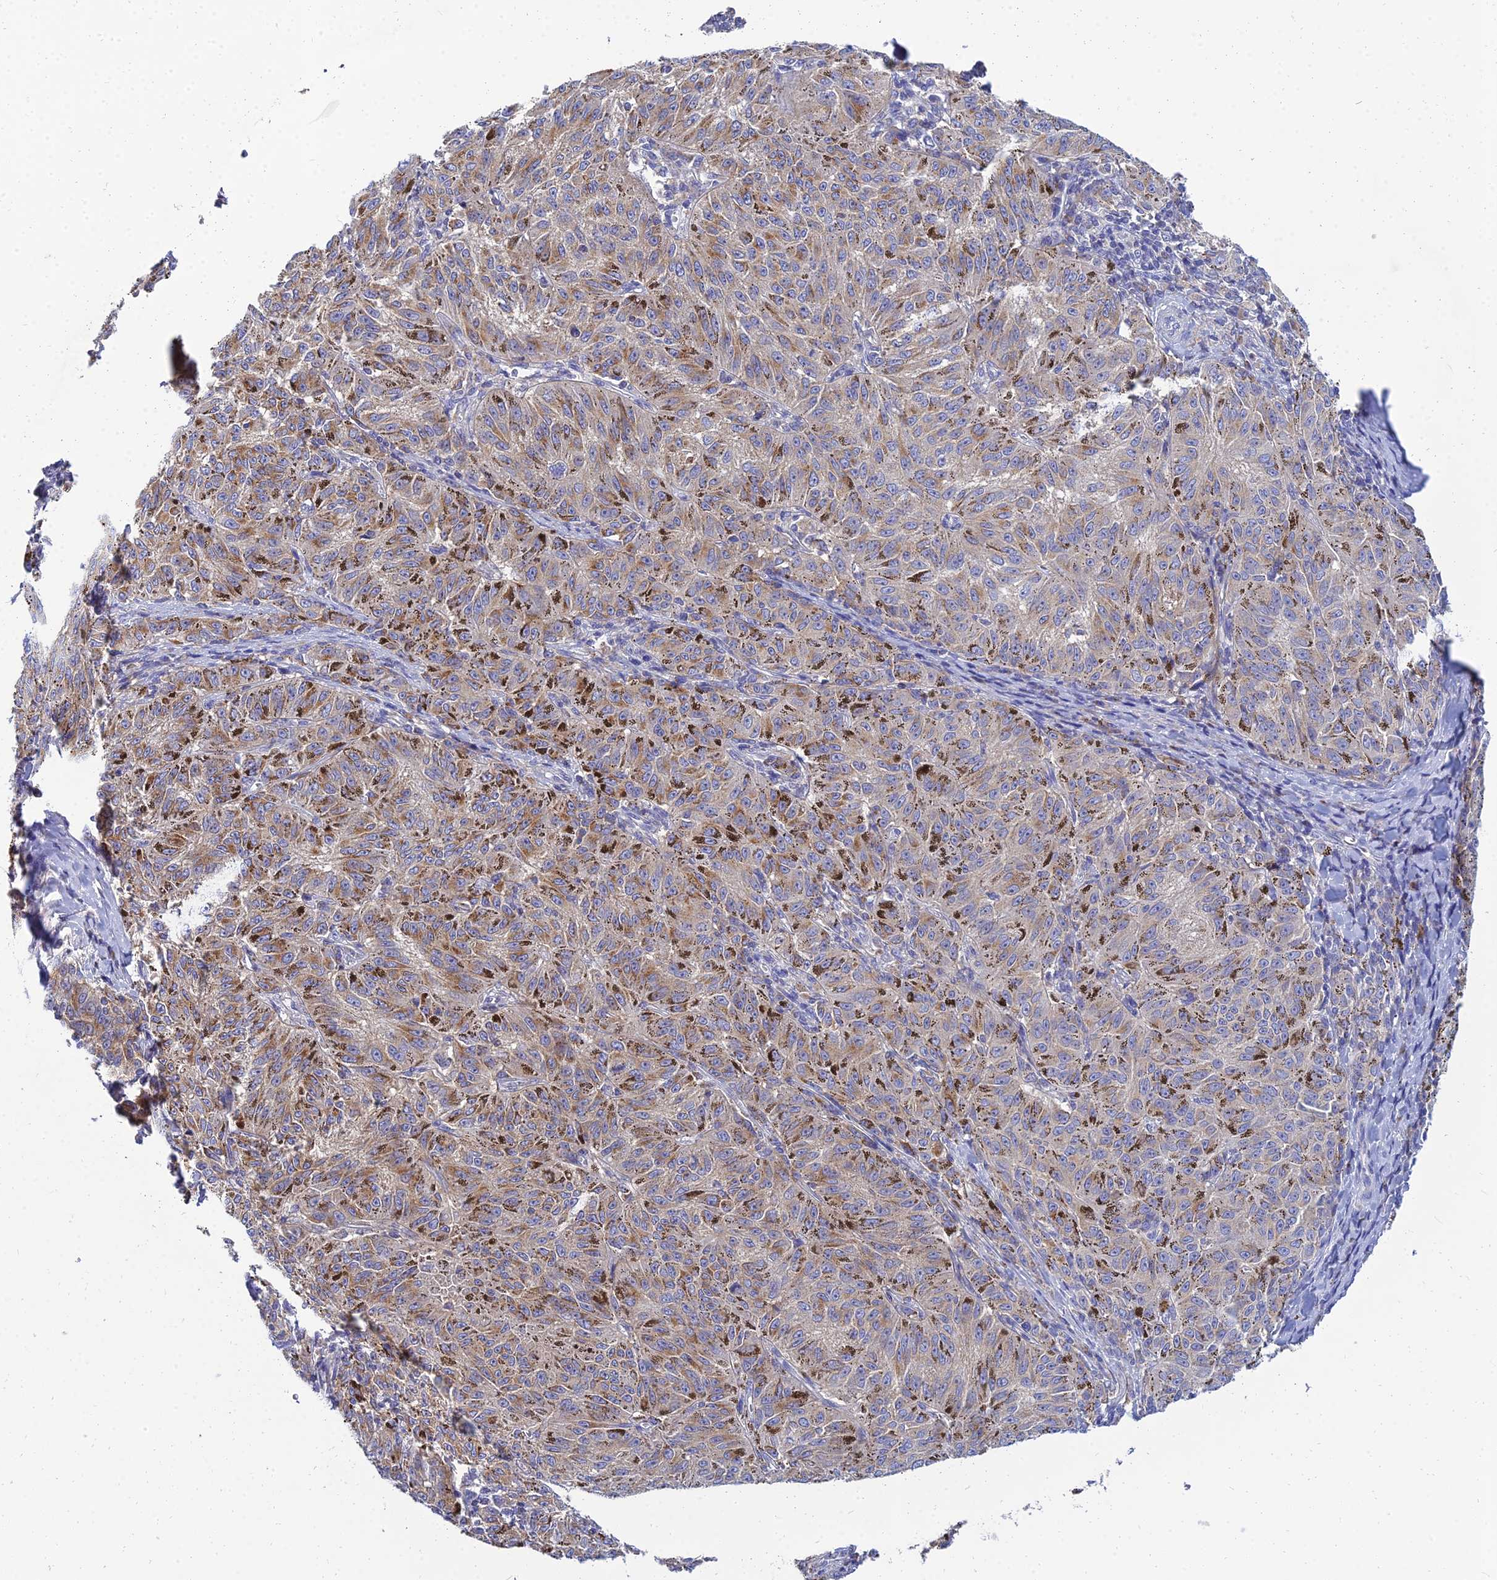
{"staining": {"intensity": "moderate", "quantity": "25%-75%", "location": "cytoplasmic/membranous"}, "tissue": "melanoma", "cell_type": "Tumor cells", "image_type": "cancer", "snomed": [{"axis": "morphology", "description": "Malignant melanoma, NOS"}, {"axis": "topography", "description": "Skin"}], "caption": "Brown immunohistochemical staining in human melanoma reveals moderate cytoplasmic/membranous expression in approximately 25%-75% of tumor cells. Using DAB (brown) and hematoxylin (blue) stains, captured at high magnification using brightfield microscopy.", "gene": "NPY", "patient": {"sex": "female", "age": 72}}